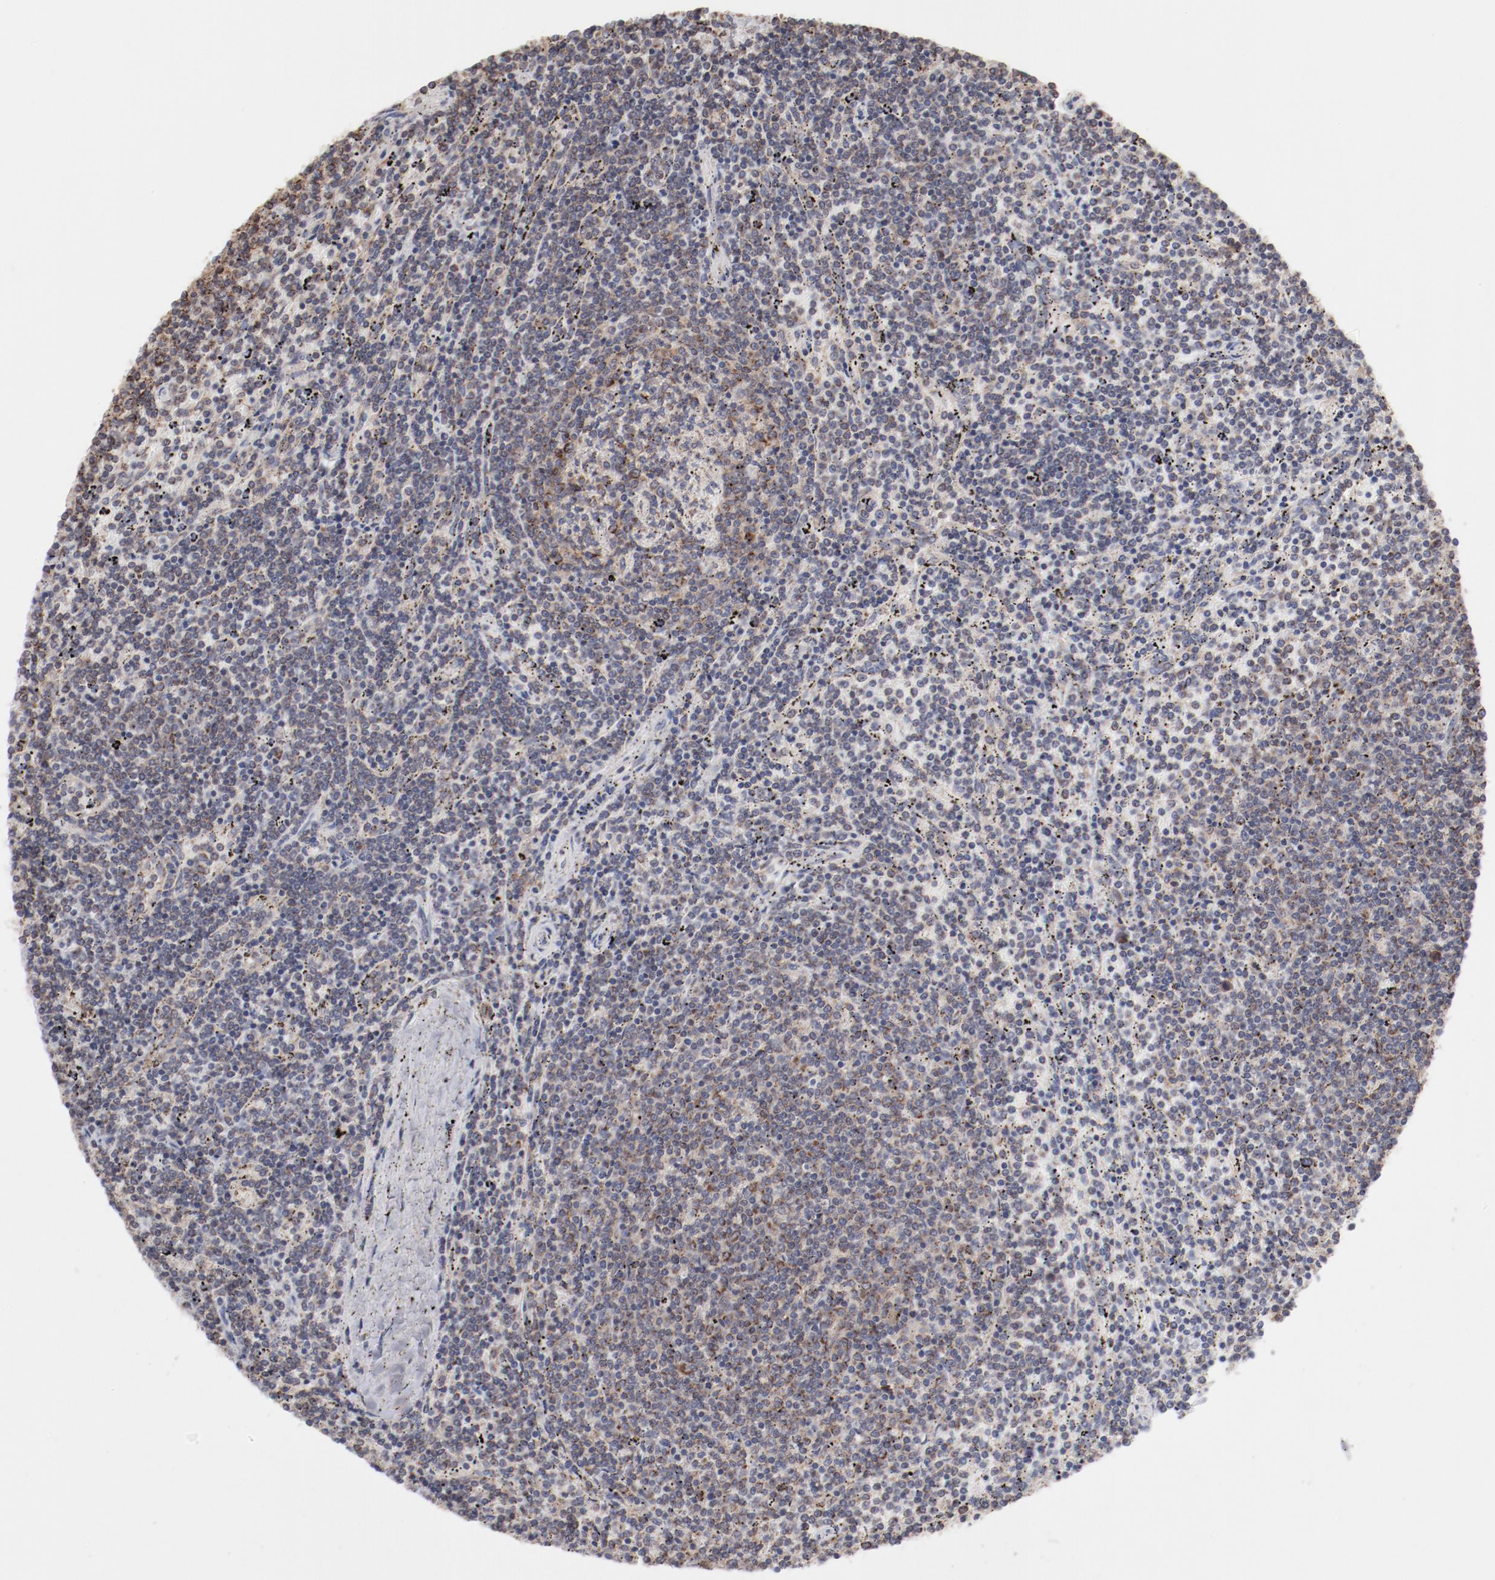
{"staining": {"intensity": "weak", "quantity": ">75%", "location": "cytoplasmic/membranous"}, "tissue": "lymphoma", "cell_type": "Tumor cells", "image_type": "cancer", "snomed": [{"axis": "morphology", "description": "Malignant lymphoma, non-Hodgkin's type, Low grade"}, {"axis": "topography", "description": "Spleen"}], "caption": "Protein staining displays weak cytoplasmic/membranous positivity in about >75% of tumor cells in lymphoma.", "gene": "PPFIBP2", "patient": {"sex": "female", "age": 50}}